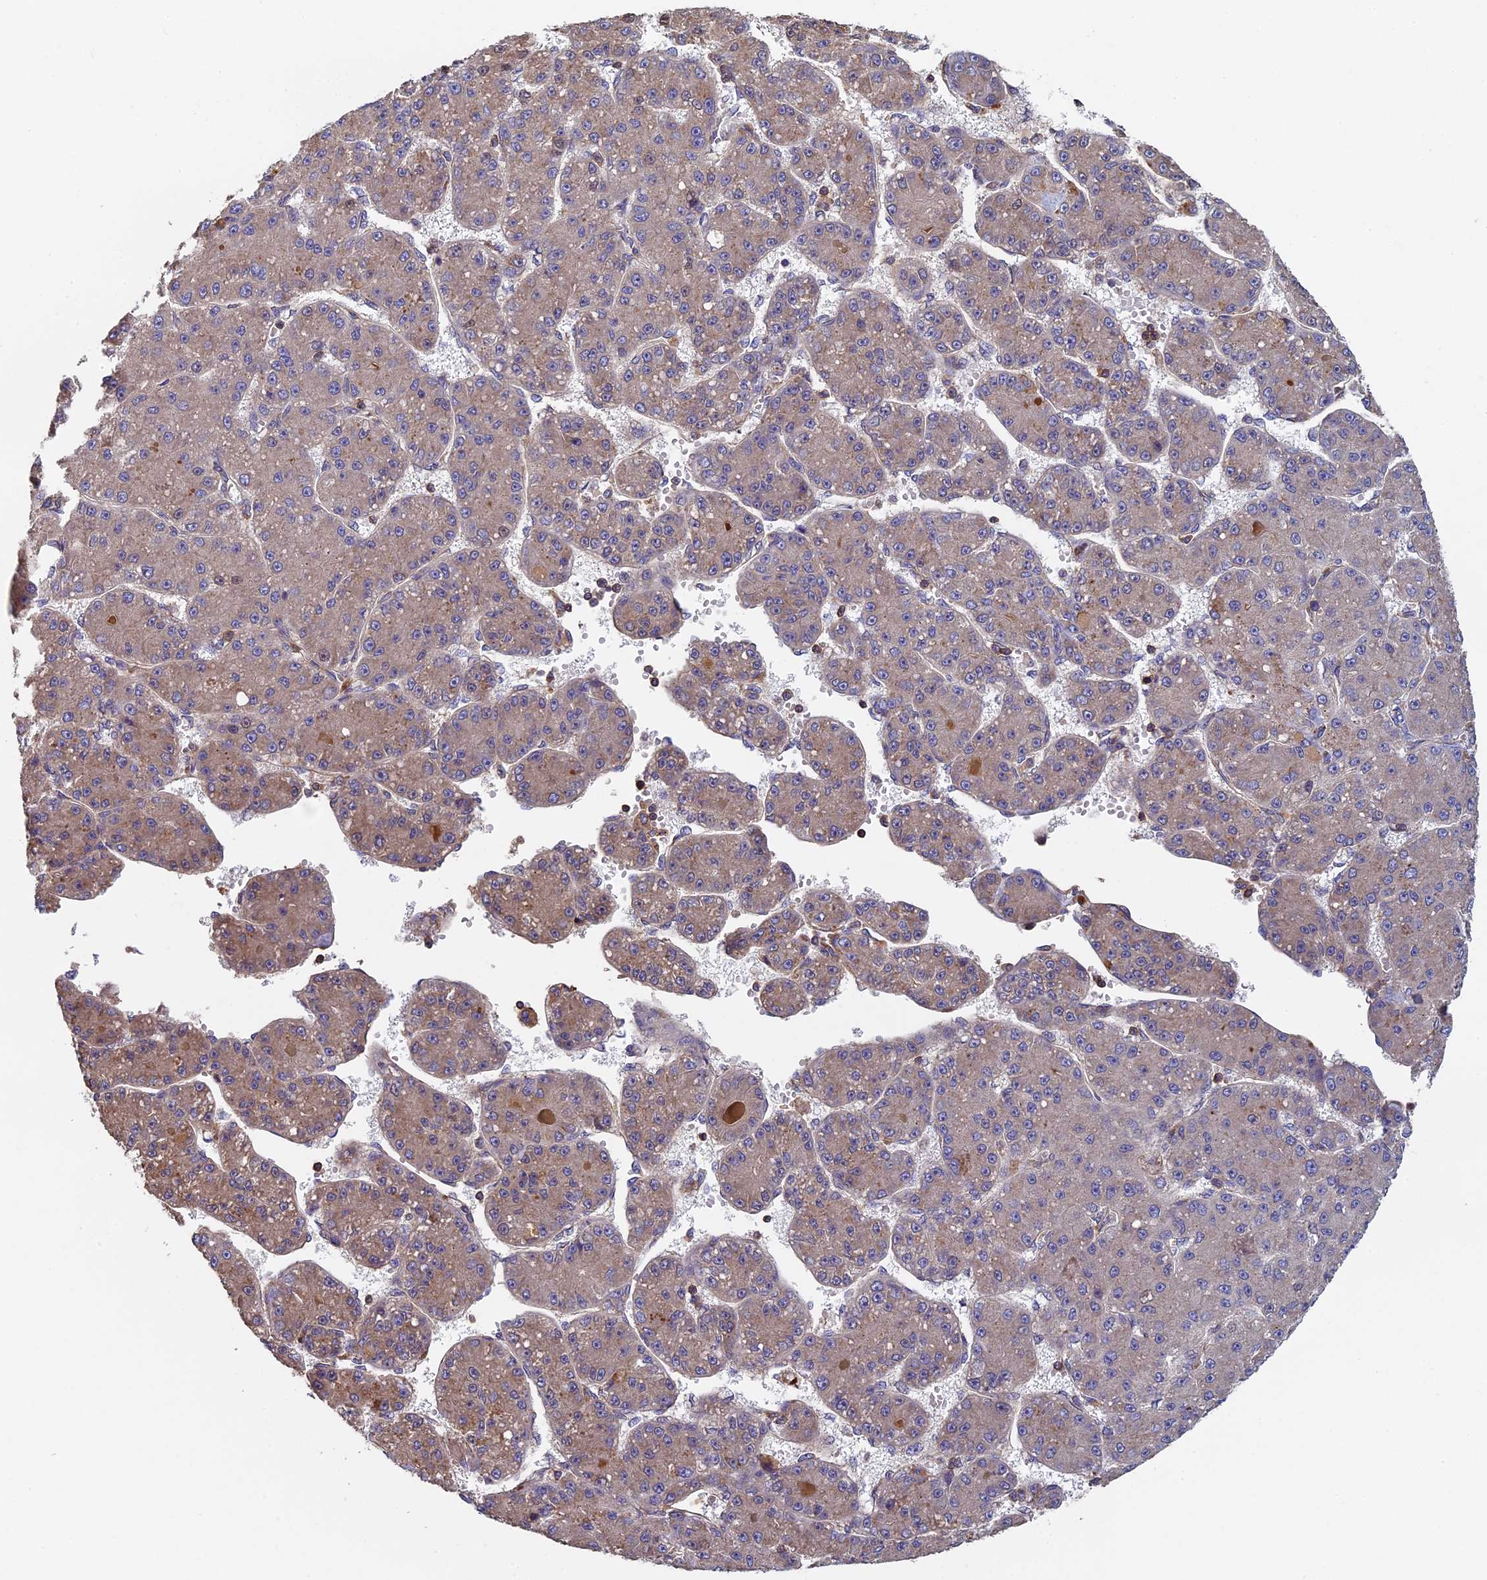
{"staining": {"intensity": "weak", "quantity": "25%-75%", "location": "cytoplasmic/membranous"}, "tissue": "liver cancer", "cell_type": "Tumor cells", "image_type": "cancer", "snomed": [{"axis": "morphology", "description": "Carcinoma, Hepatocellular, NOS"}, {"axis": "topography", "description": "Liver"}], "caption": "Hepatocellular carcinoma (liver) was stained to show a protein in brown. There is low levels of weak cytoplasmic/membranous positivity in approximately 25%-75% of tumor cells.", "gene": "CCDC153", "patient": {"sex": "male", "age": 67}}